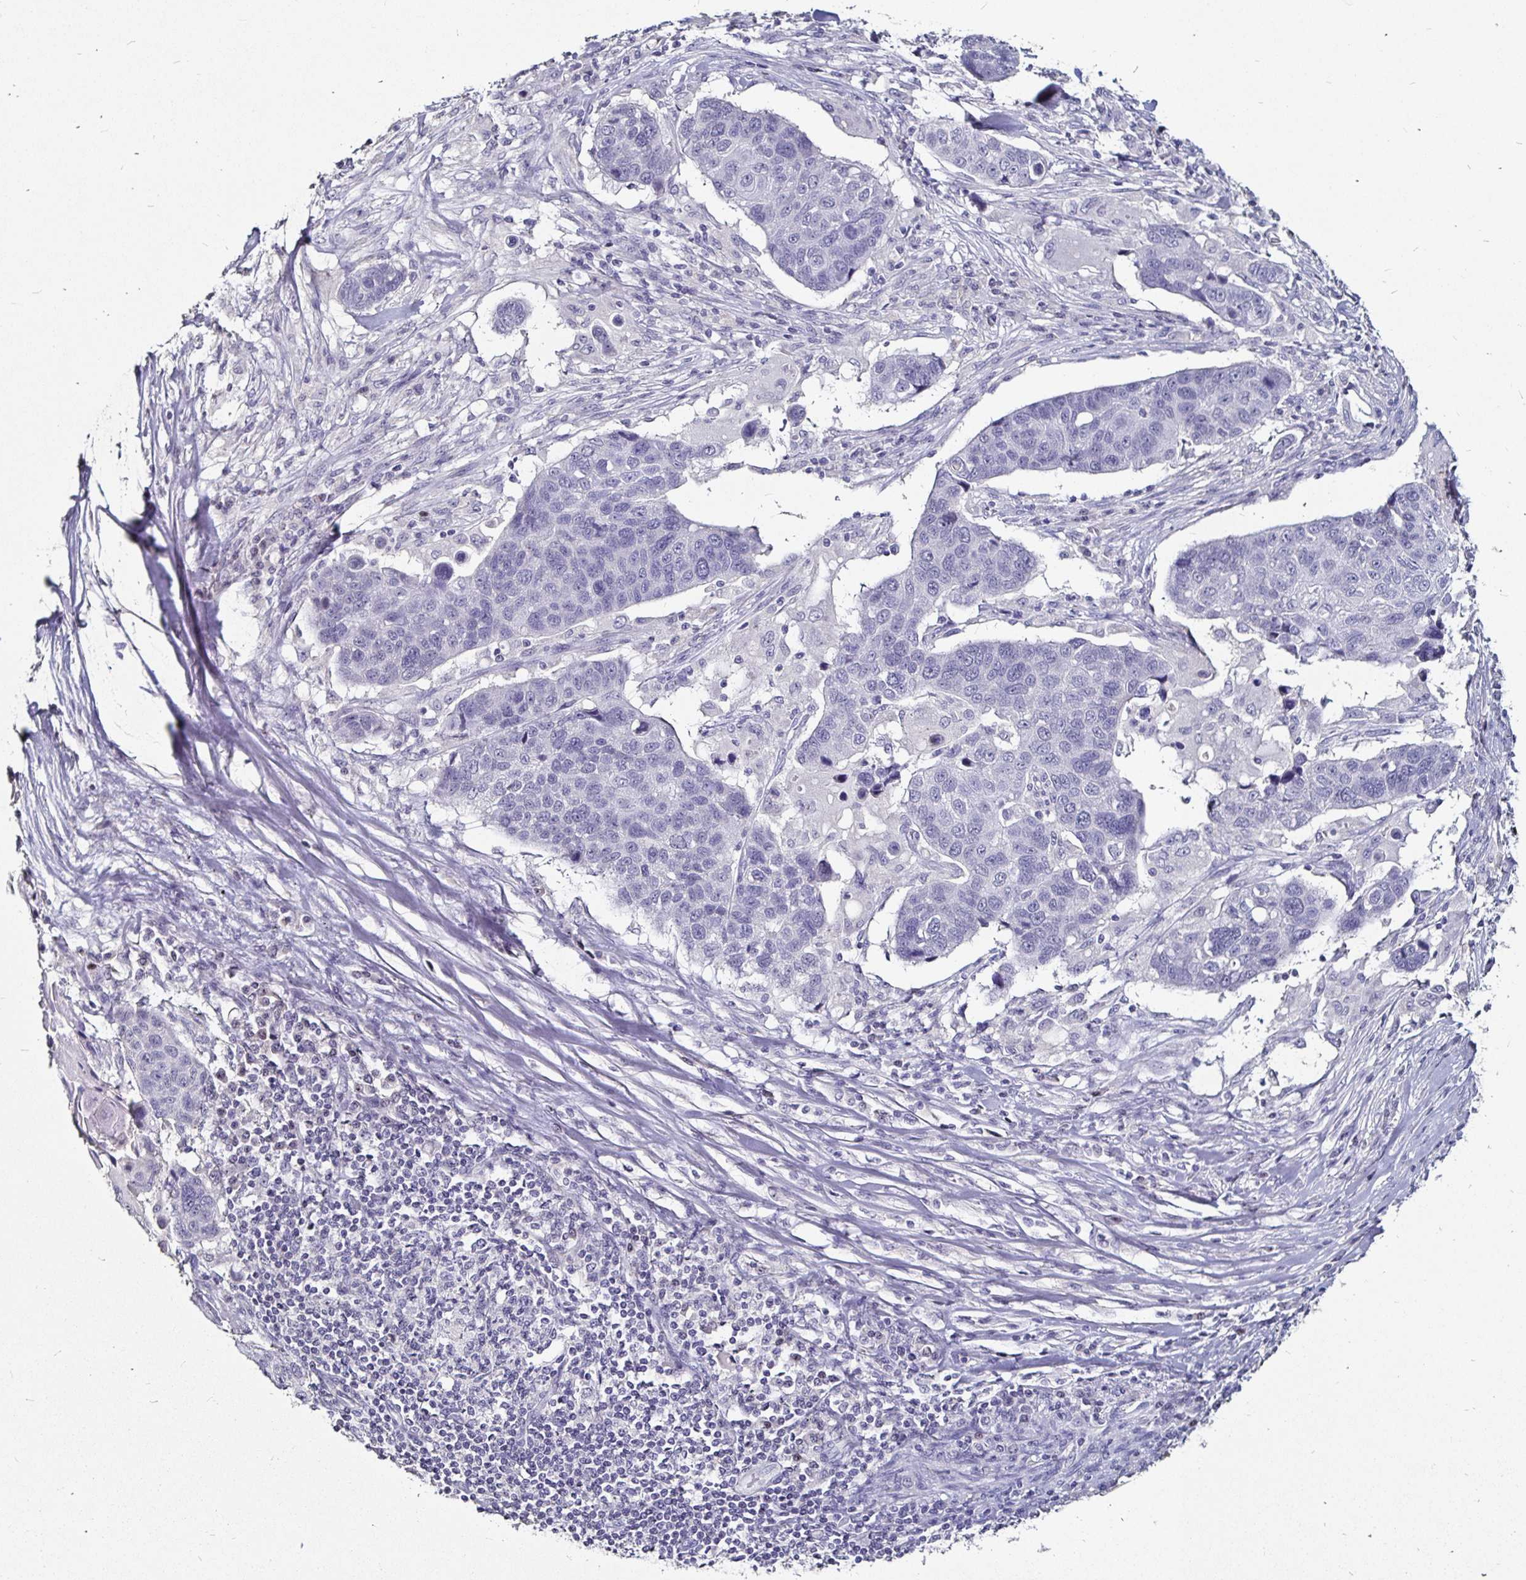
{"staining": {"intensity": "negative", "quantity": "none", "location": "none"}, "tissue": "lung cancer", "cell_type": "Tumor cells", "image_type": "cancer", "snomed": [{"axis": "morphology", "description": "Squamous cell carcinoma, NOS"}, {"axis": "topography", "description": "Lymph node"}, {"axis": "topography", "description": "Lung"}], "caption": "DAB immunohistochemical staining of lung cancer (squamous cell carcinoma) displays no significant expression in tumor cells.", "gene": "FAIM2", "patient": {"sex": "male", "age": 61}}